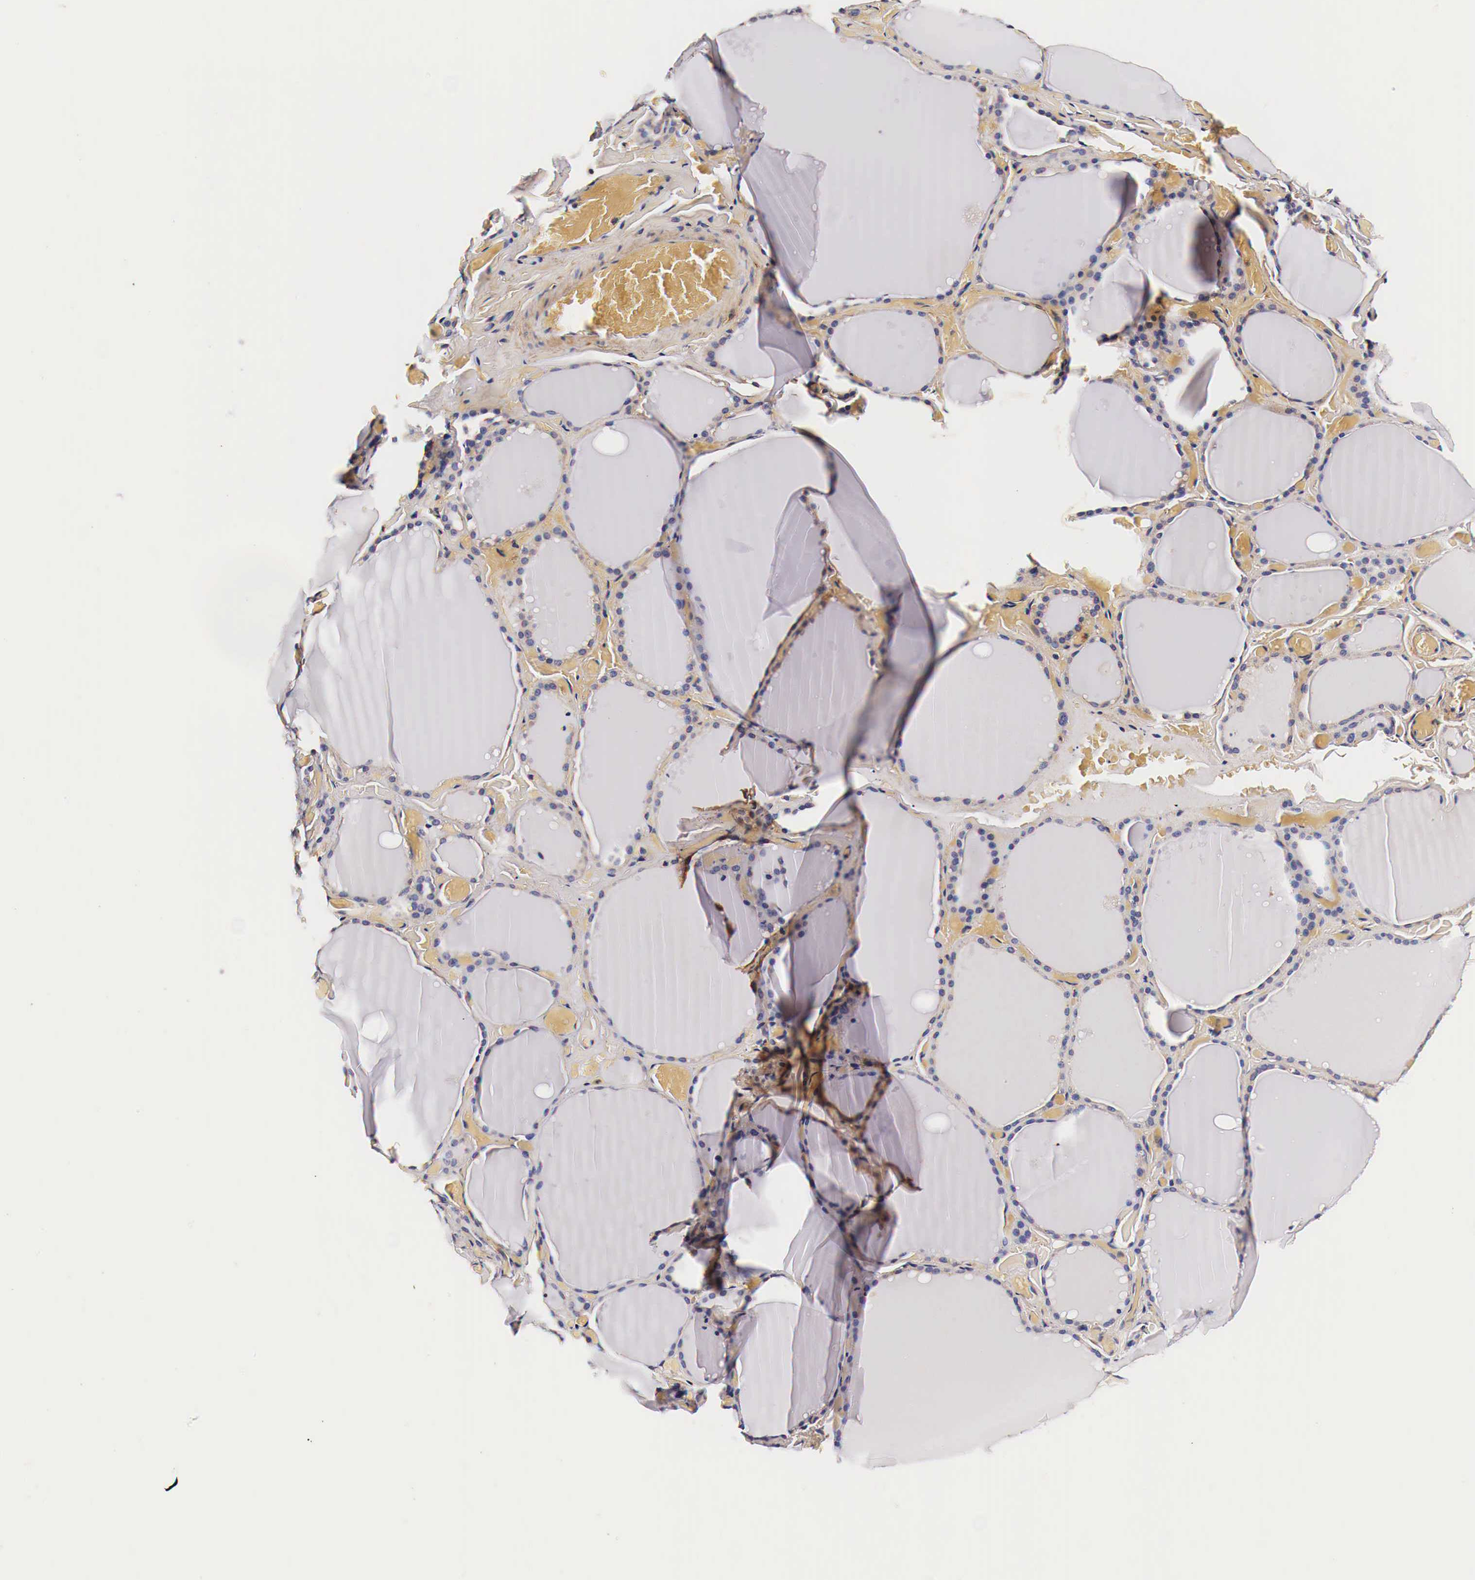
{"staining": {"intensity": "weak", "quantity": "25%-75%", "location": "cytoplasmic/membranous"}, "tissue": "thyroid gland", "cell_type": "Glandular cells", "image_type": "normal", "snomed": [{"axis": "morphology", "description": "Normal tissue, NOS"}, {"axis": "topography", "description": "Thyroid gland"}], "caption": "The immunohistochemical stain labels weak cytoplasmic/membranous expression in glandular cells of normal thyroid gland.", "gene": "RP2", "patient": {"sex": "male", "age": 34}}